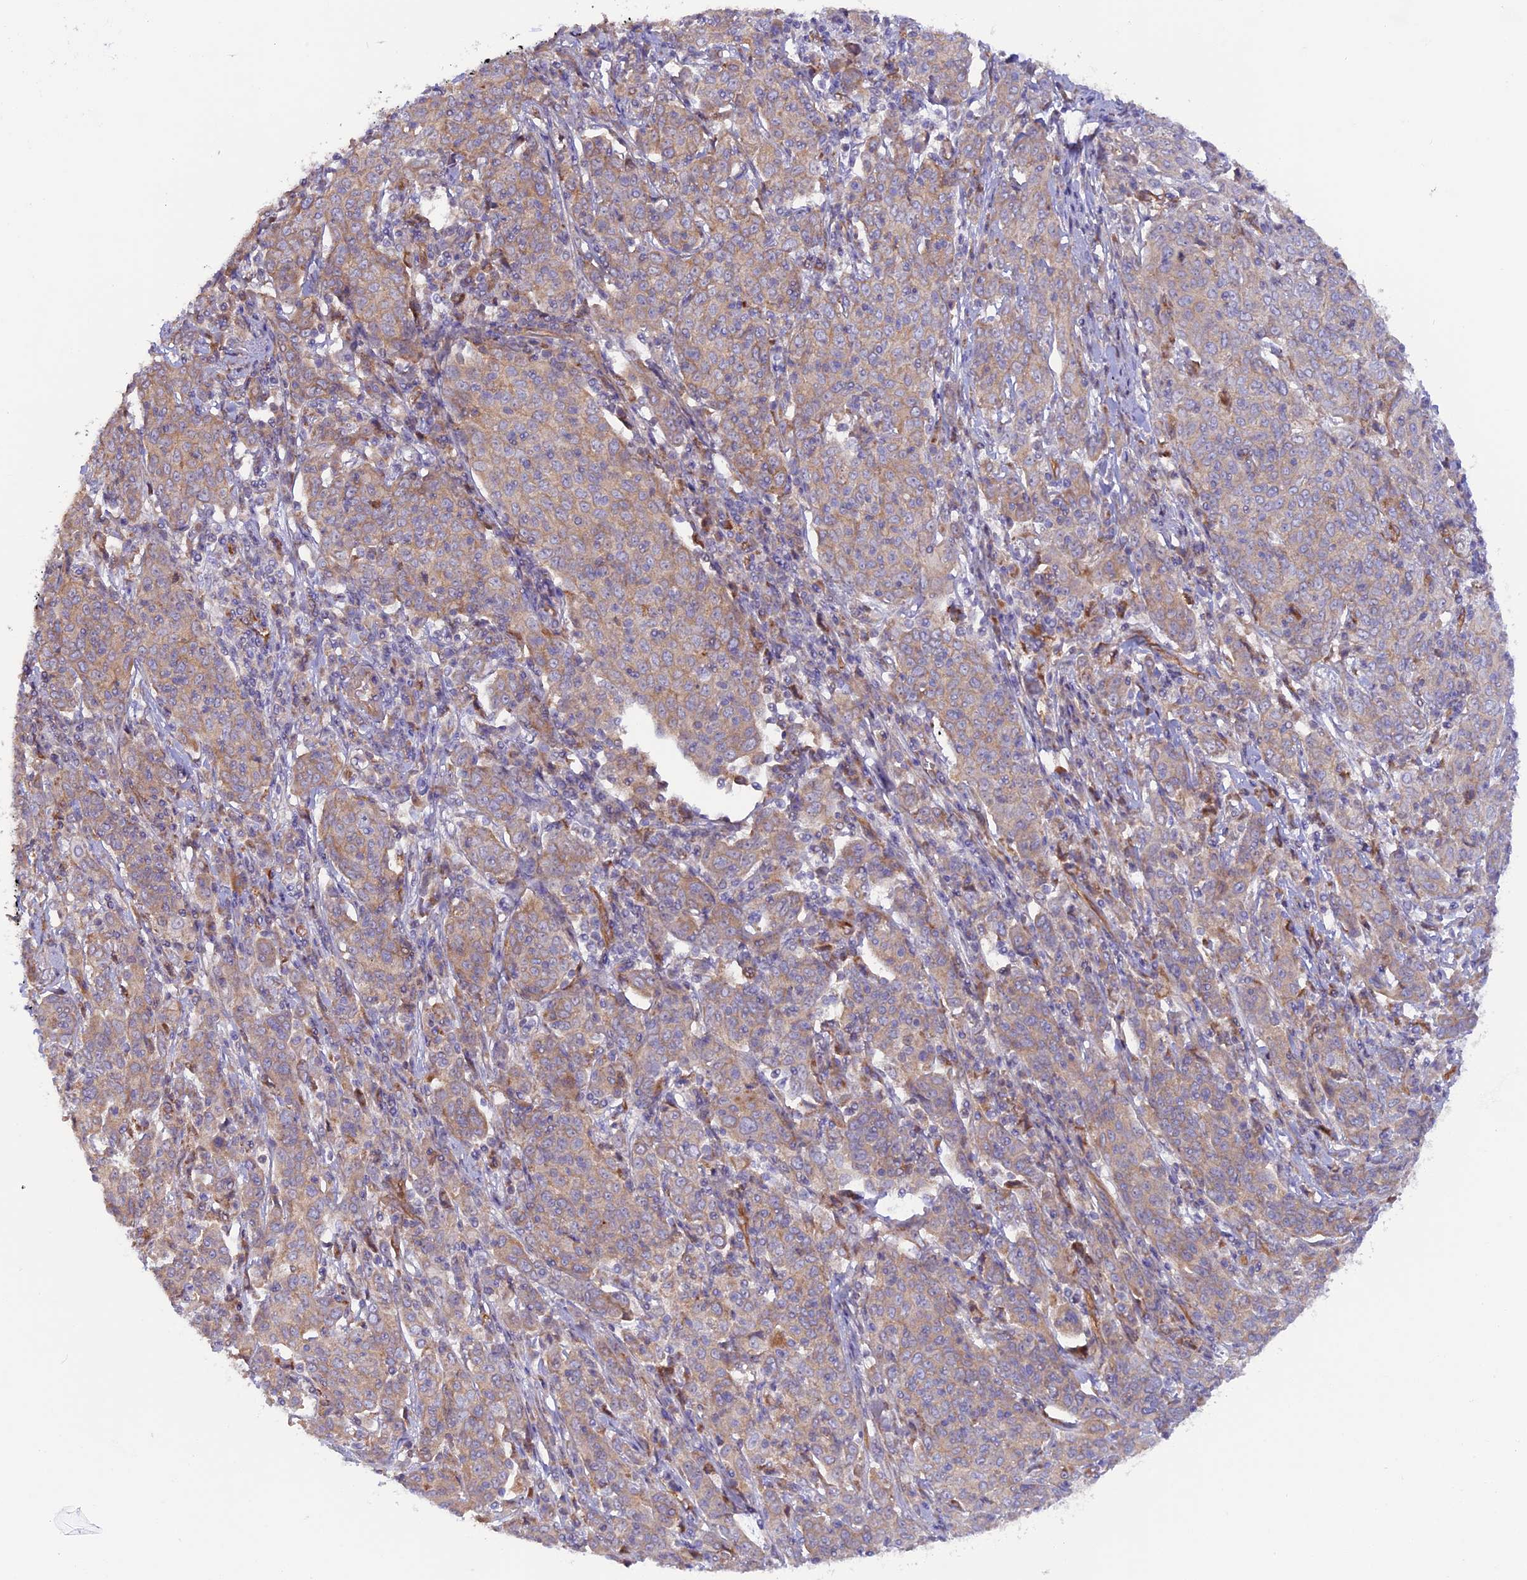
{"staining": {"intensity": "weak", "quantity": ">75%", "location": "cytoplasmic/membranous"}, "tissue": "cervical cancer", "cell_type": "Tumor cells", "image_type": "cancer", "snomed": [{"axis": "morphology", "description": "Squamous cell carcinoma, NOS"}, {"axis": "topography", "description": "Cervix"}], "caption": "A brown stain highlights weak cytoplasmic/membranous staining of a protein in squamous cell carcinoma (cervical) tumor cells. (Brightfield microscopy of DAB IHC at high magnification).", "gene": "DUS3L", "patient": {"sex": "female", "age": 67}}